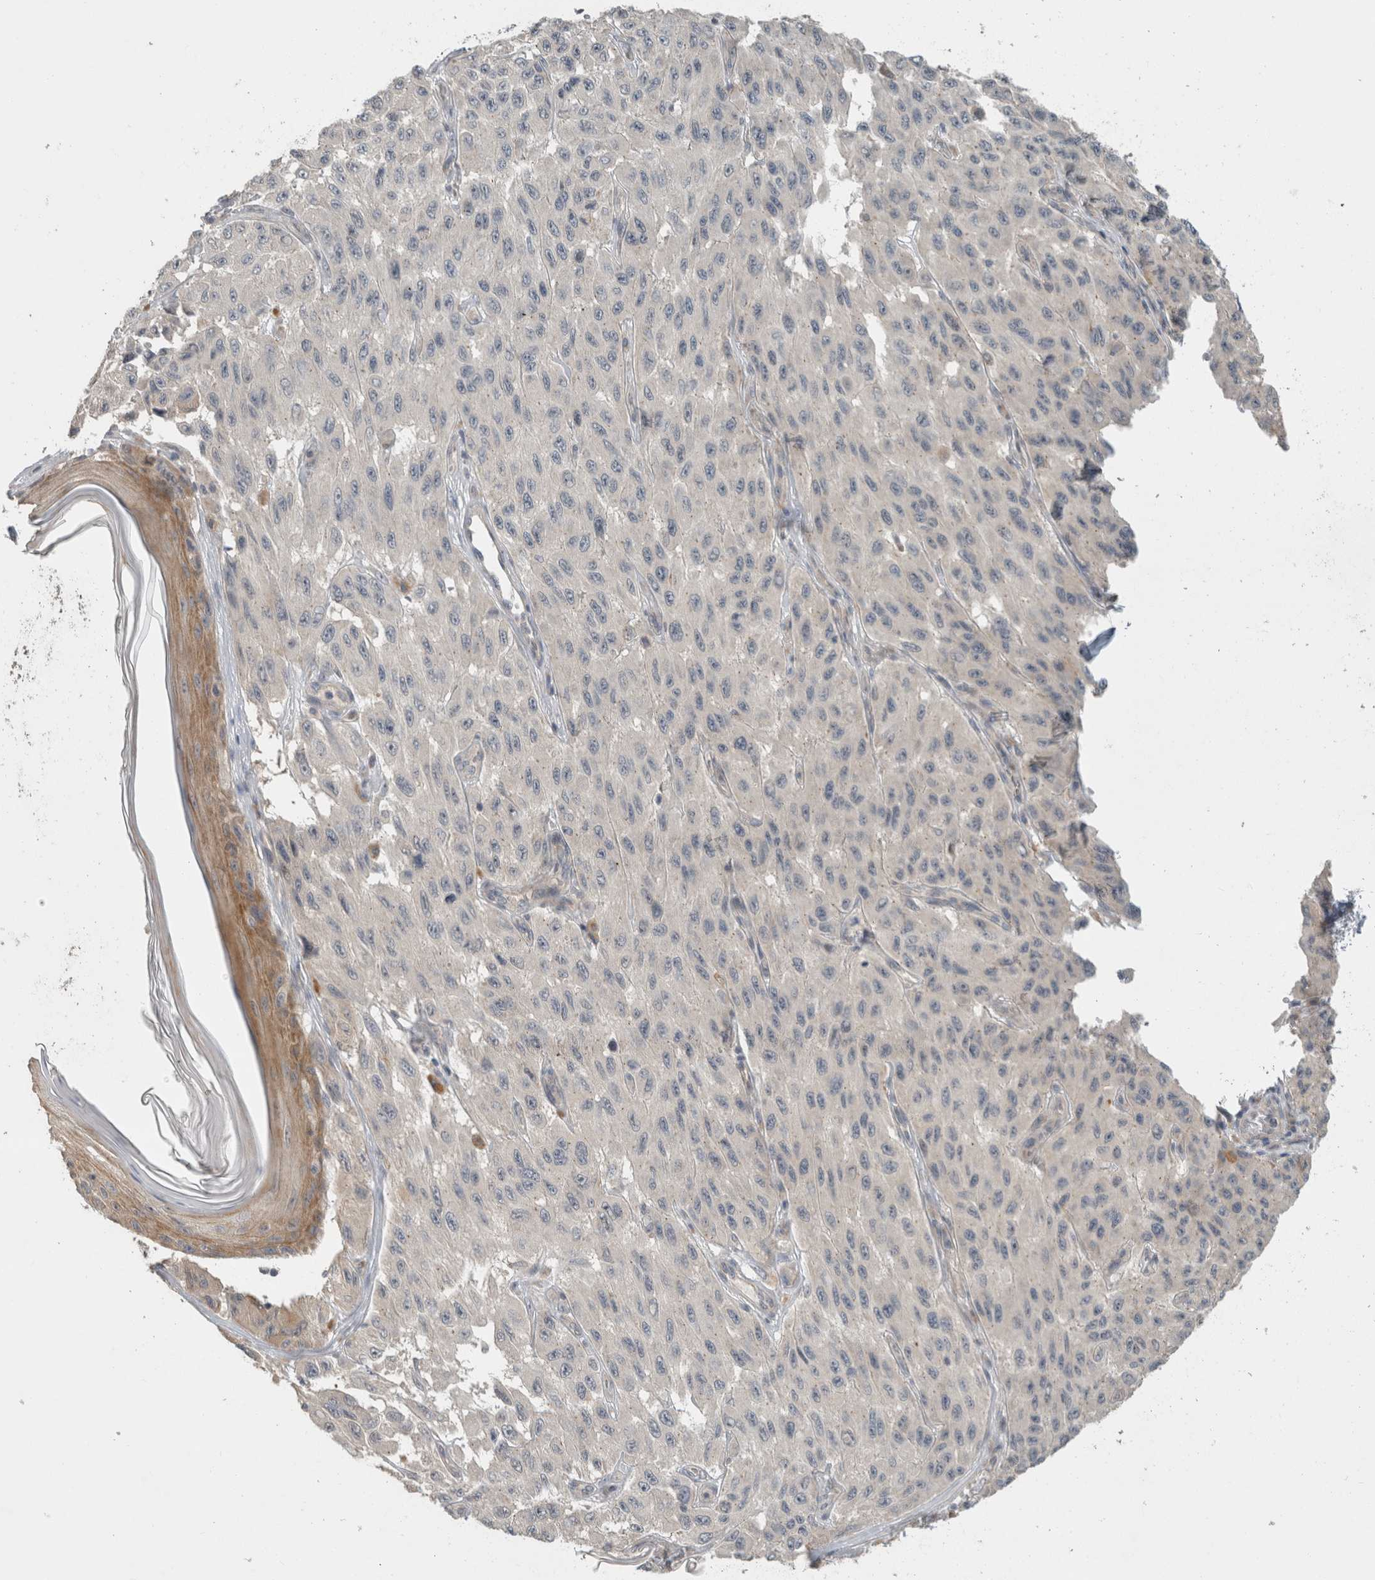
{"staining": {"intensity": "negative", "quantity": "none", "location": "none"}, "tissue": "melanoma", "cell_type": "Tumor cells", "image_type": "cancer", "snomed": [{"axis": "morphology", "description": "Malignant melanoma, NOS"}, {"axis": "topography", "description": "Skin"}], "caption": "Micrograph shows no protein expression in tumor cells of melanoma tissue.", "gene": "ERCC6L2", "patient": {"sex": "male", "age": 30}}